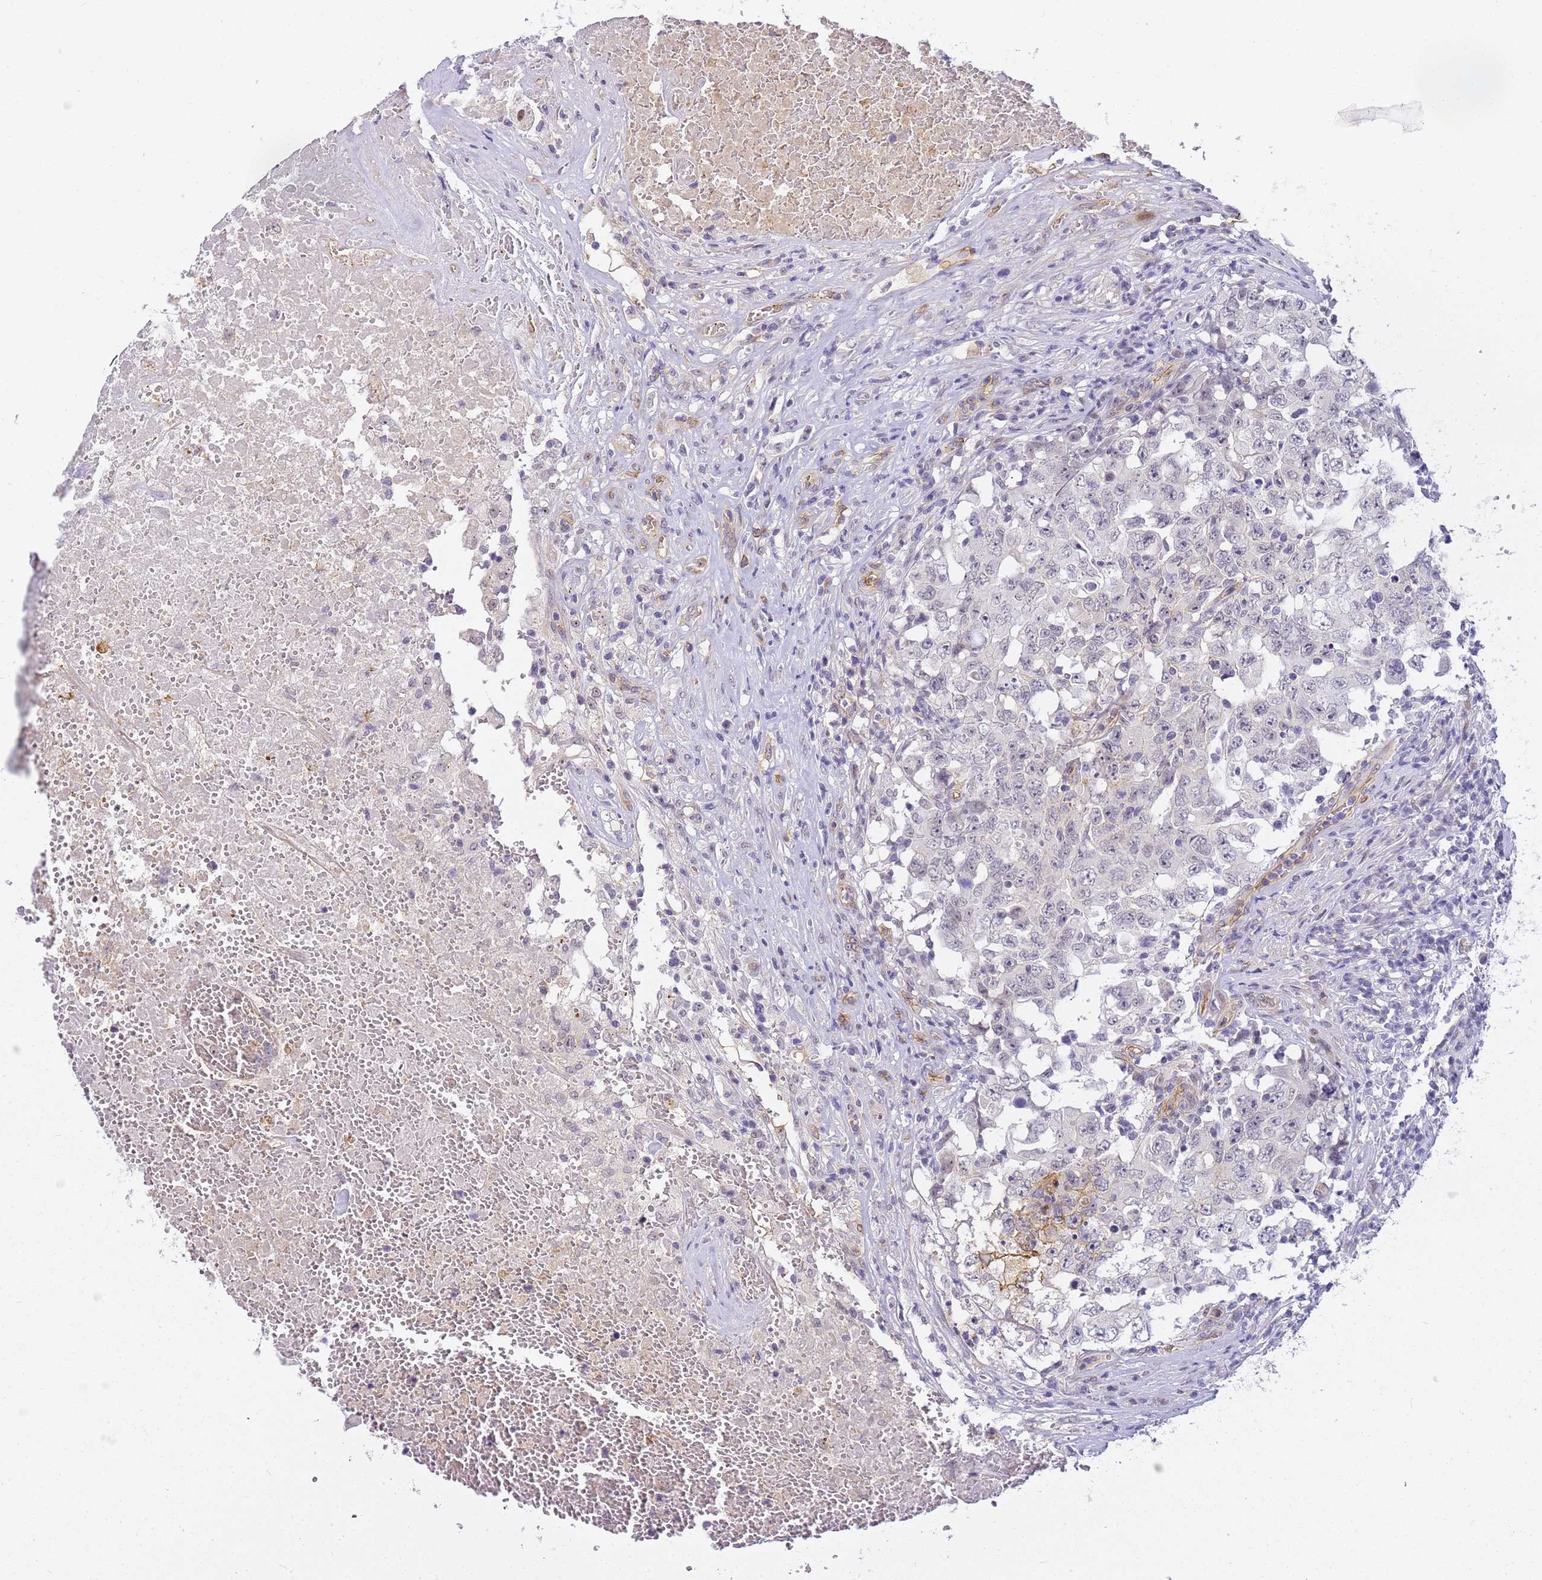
{"staining": {"intensity": "moderate", "quantity": "<25%", "location": "cytoplasmic/membranous"}, "tissue": "testis cancer", "cell_type": "Tumor cells", "image_type": "cancer", "snomed": [{"axis": "morphology", "description": "Carcinoma, Embryonal, NOS"}, {"axis": "topography", "description": "Testis"}], "caption": "IHC of human testis embryonal carcinoma displays low levels of moderate cytoplasmic/membranous staining in about <25% of tumor cells. Immunohistochemistry (ihc) stains the protein in brown and the nuclei are stained blue.", "gene": "GON4L", "patient": {"sex": "male", "age": 26}}